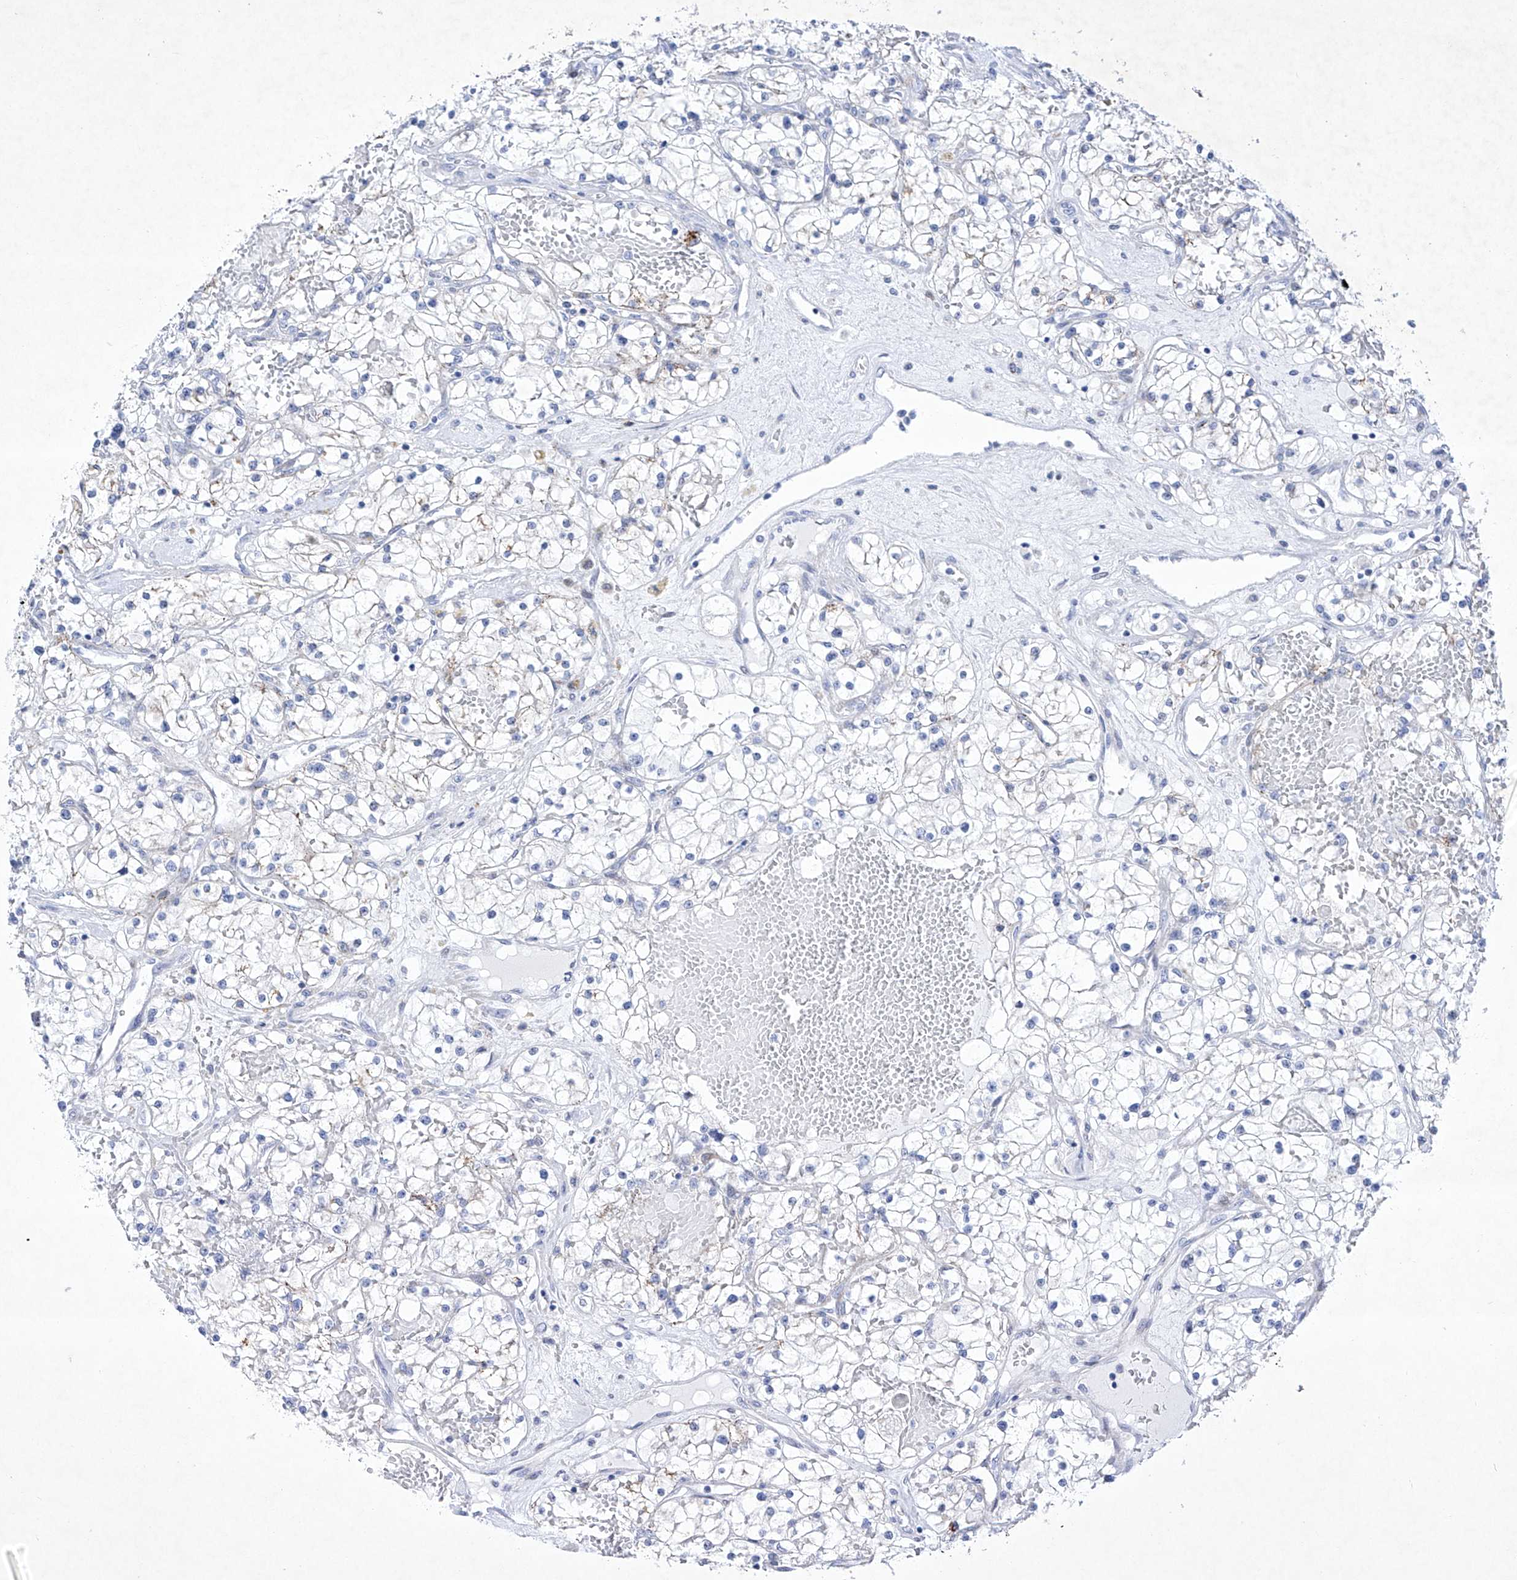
{"staining": {"intensity": "negative", "quantity": "none", "location": "none"}, "tissue": "renal cancer", "cell_type": "Tumor cells", "image_type": "cancer", "snomed": [{"axis": "morphology", "description": "Normal tissue, NOS"}, {"axis": "morphology", "description": "Adenocarcinoma, NOS"}, {"axis": "topography", "description": "Kidney"}], "caption": "Protein analysis of renal adenocarcinoma displays no significant positivity in tumor cells.", "gene": "C1orf87", "patient": {"sex": "male", "age": 68}}